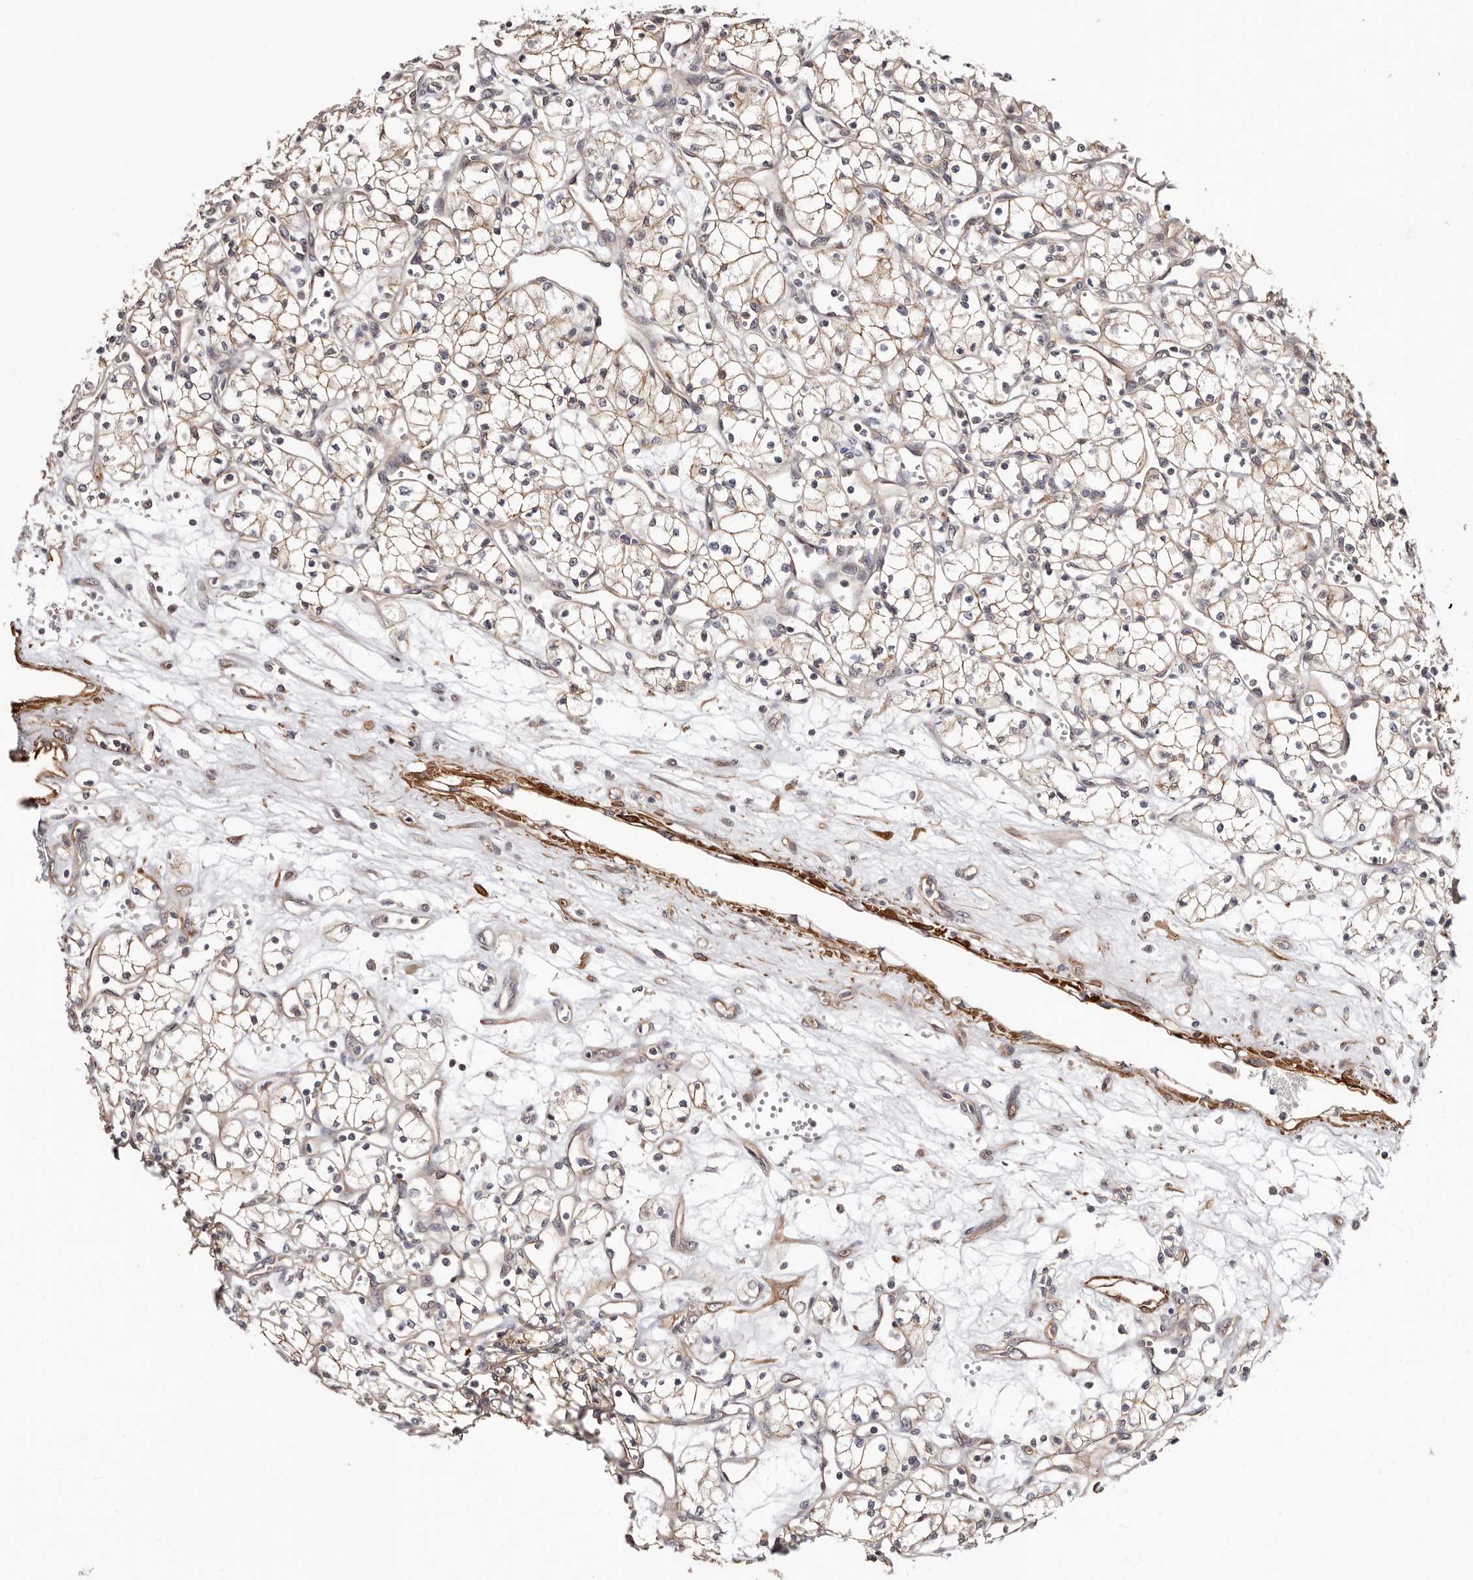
{"staining": {"intensity": "weak", "quantity": "25%-75%", "location": "cytoplasmic/membranous"}, "tissue": "renal cancer", "cell_type": "Tumor cells", "image_type": "cancer", "snomed": [{"axis": "morphology", "description": "Adenocarcinoma, NOS"}, {"axis": "topography", "description": "Kidney"}], "caption": "Weak cytoplasmic/membranous positivity is seen in approximately 25%-75% of tumor cells in adenocarcinoma (renal).", "gene": "TRIP13", "patient": {"sex": "male", "age": 59}}